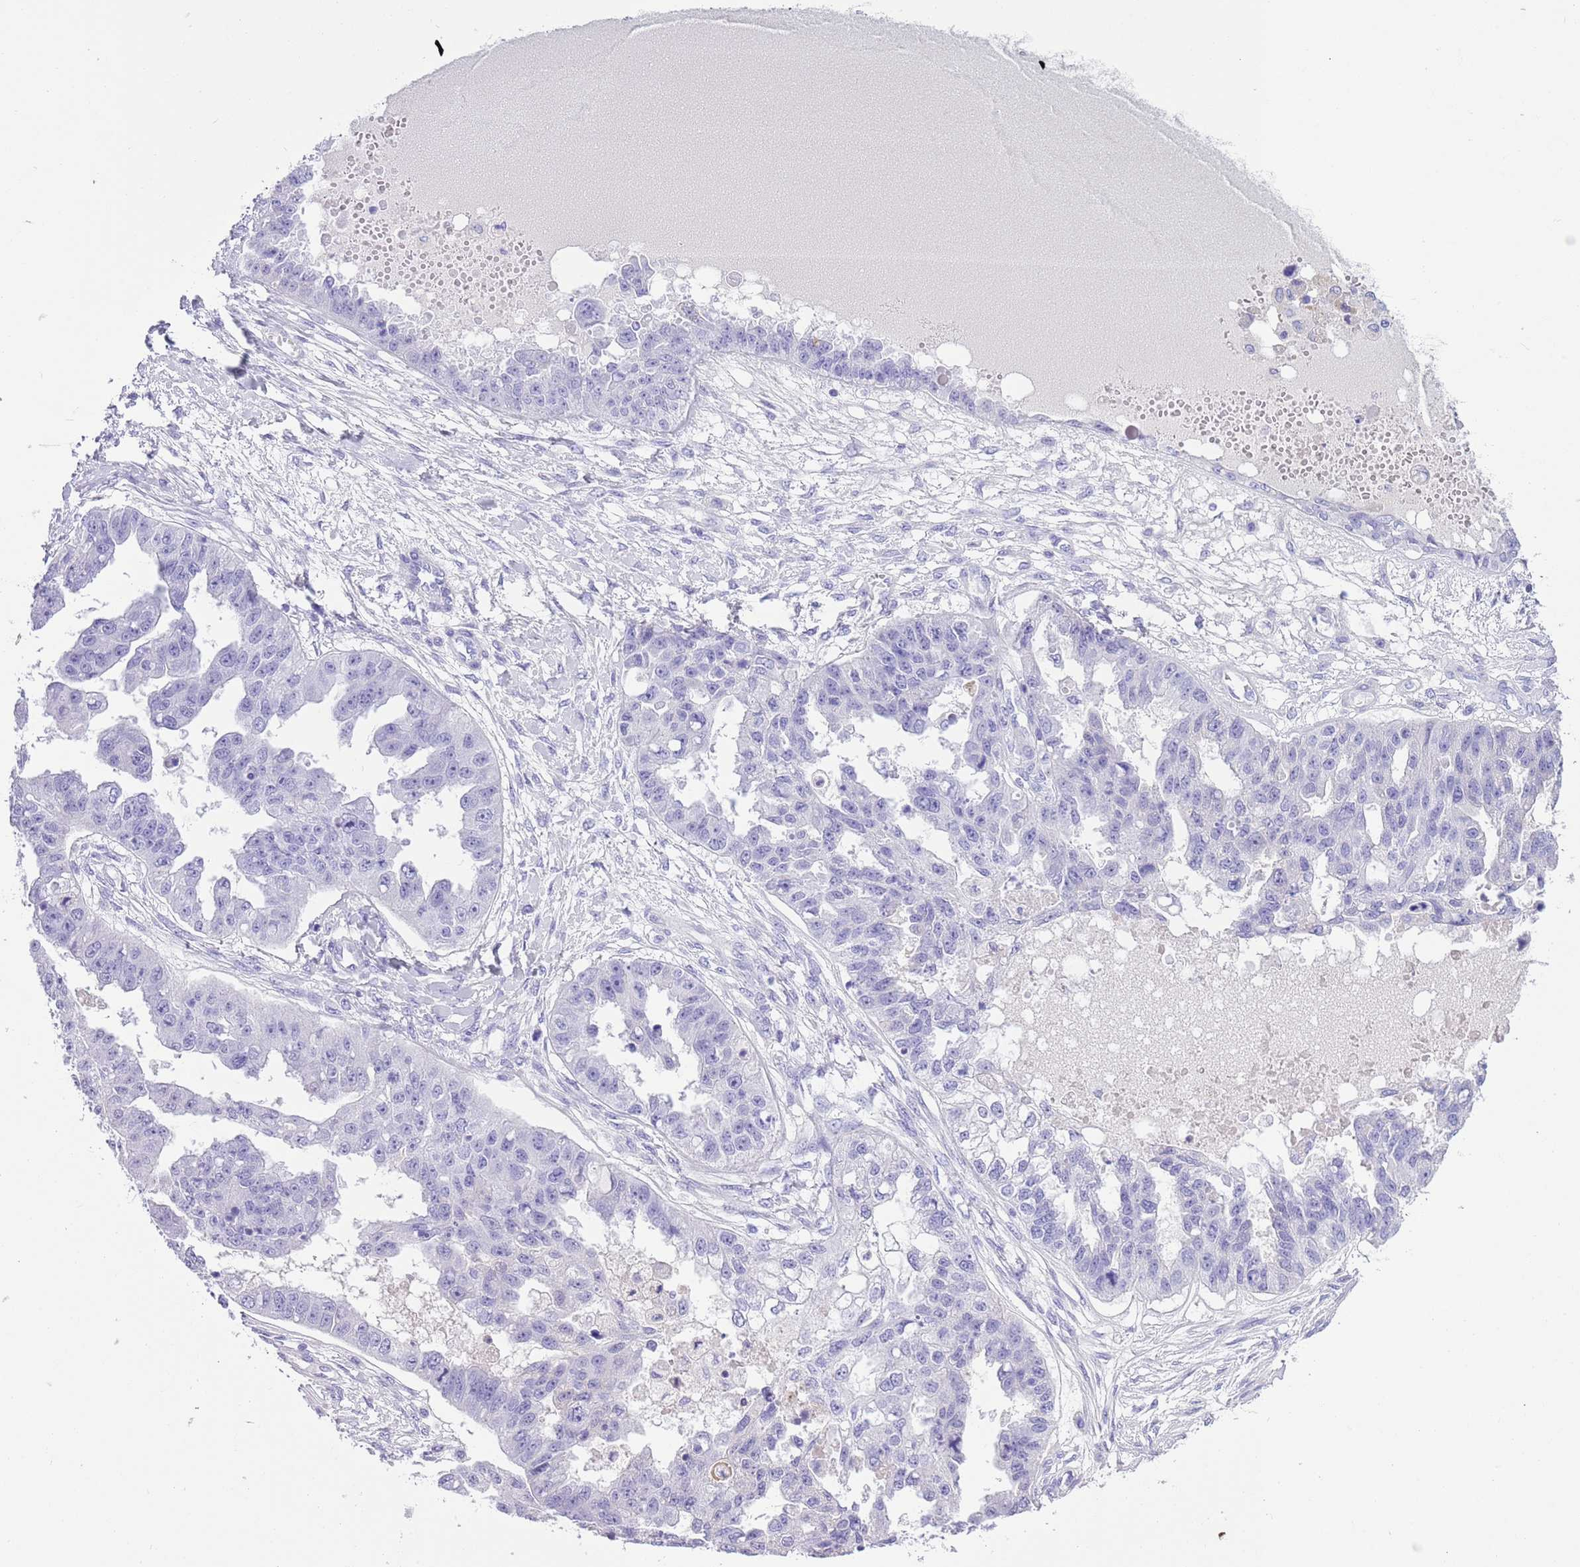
{"staining": {"intensity": "negative", "quantity": "none", "location": "none"}, "tissue": "ovarian cancer", "cell_type": "Tumor cells", "image_type": "cancer", "snomed": [{"axis": "morphology", "description": "Cystadenocarcinoma, serous, NOS"}, {"axis": "topography", "description": "Ovary"}], "caption": "This image is of ovarian cancer (serous cystadenocarcinoma) stained with immunohistochemistry (IHC) to label a protein in brown with the nuclei are counter-stained blue. There is no staining in tumor cells.", "gene": "TBC1D10B", "patient": {"sex": "female", "age": 58}}